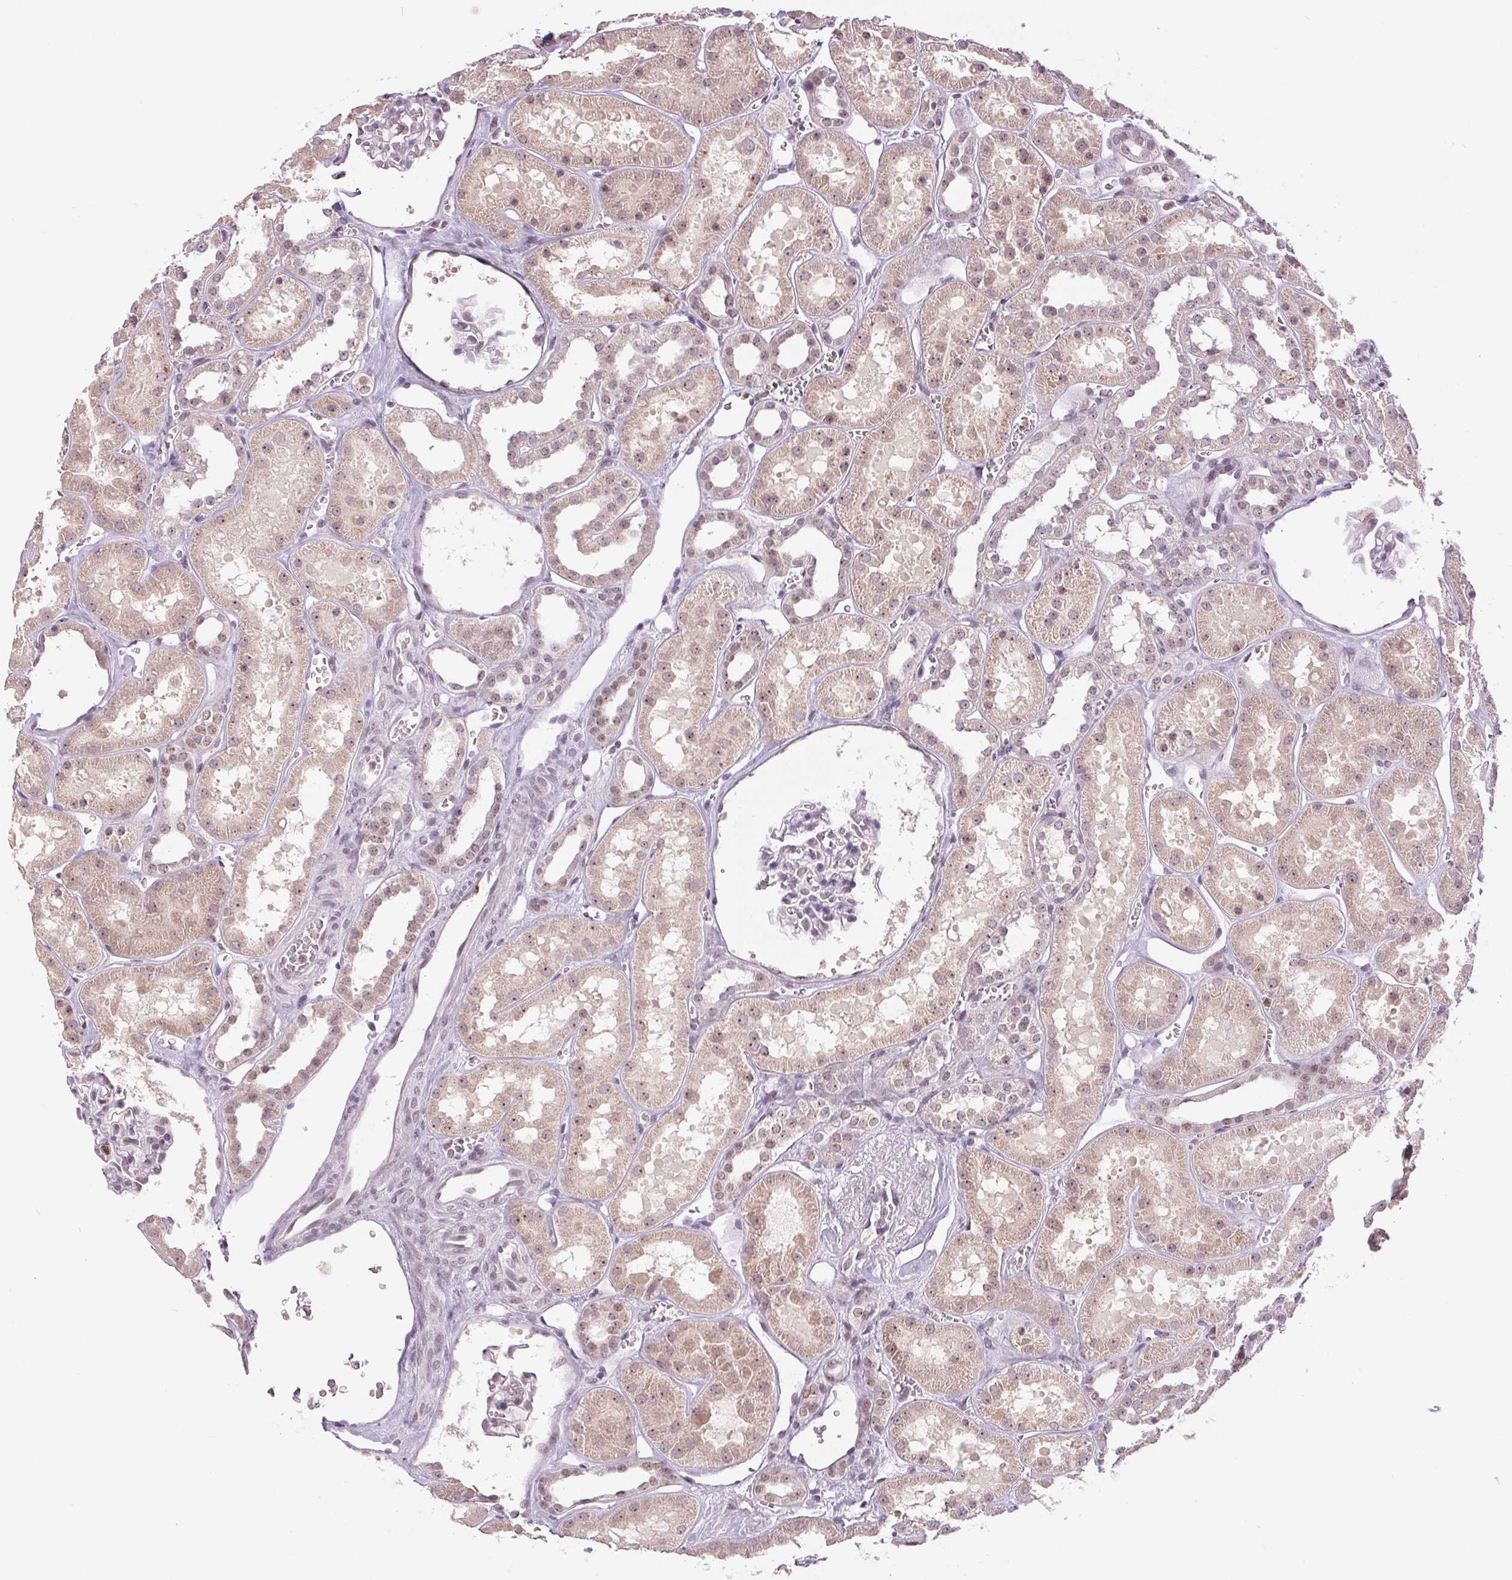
{"staining": {"intensity": "negative", "quantity": "none", "location": "none"}, "tissue": "kidney", "cell_type": "Cells in glomeruli", "image_type": "normal", "snomed": [{"axis": "morphology", "description": "Normal tissue, NOS"}, {"axis": "topography", "description": "Kidney"}], "caption": "Protein analysis of normal kidney demonstrates no significant positivity in cells in glomeruli.", "gene": "SMIM6", "patient": {"sex": "female", "age": 41}}